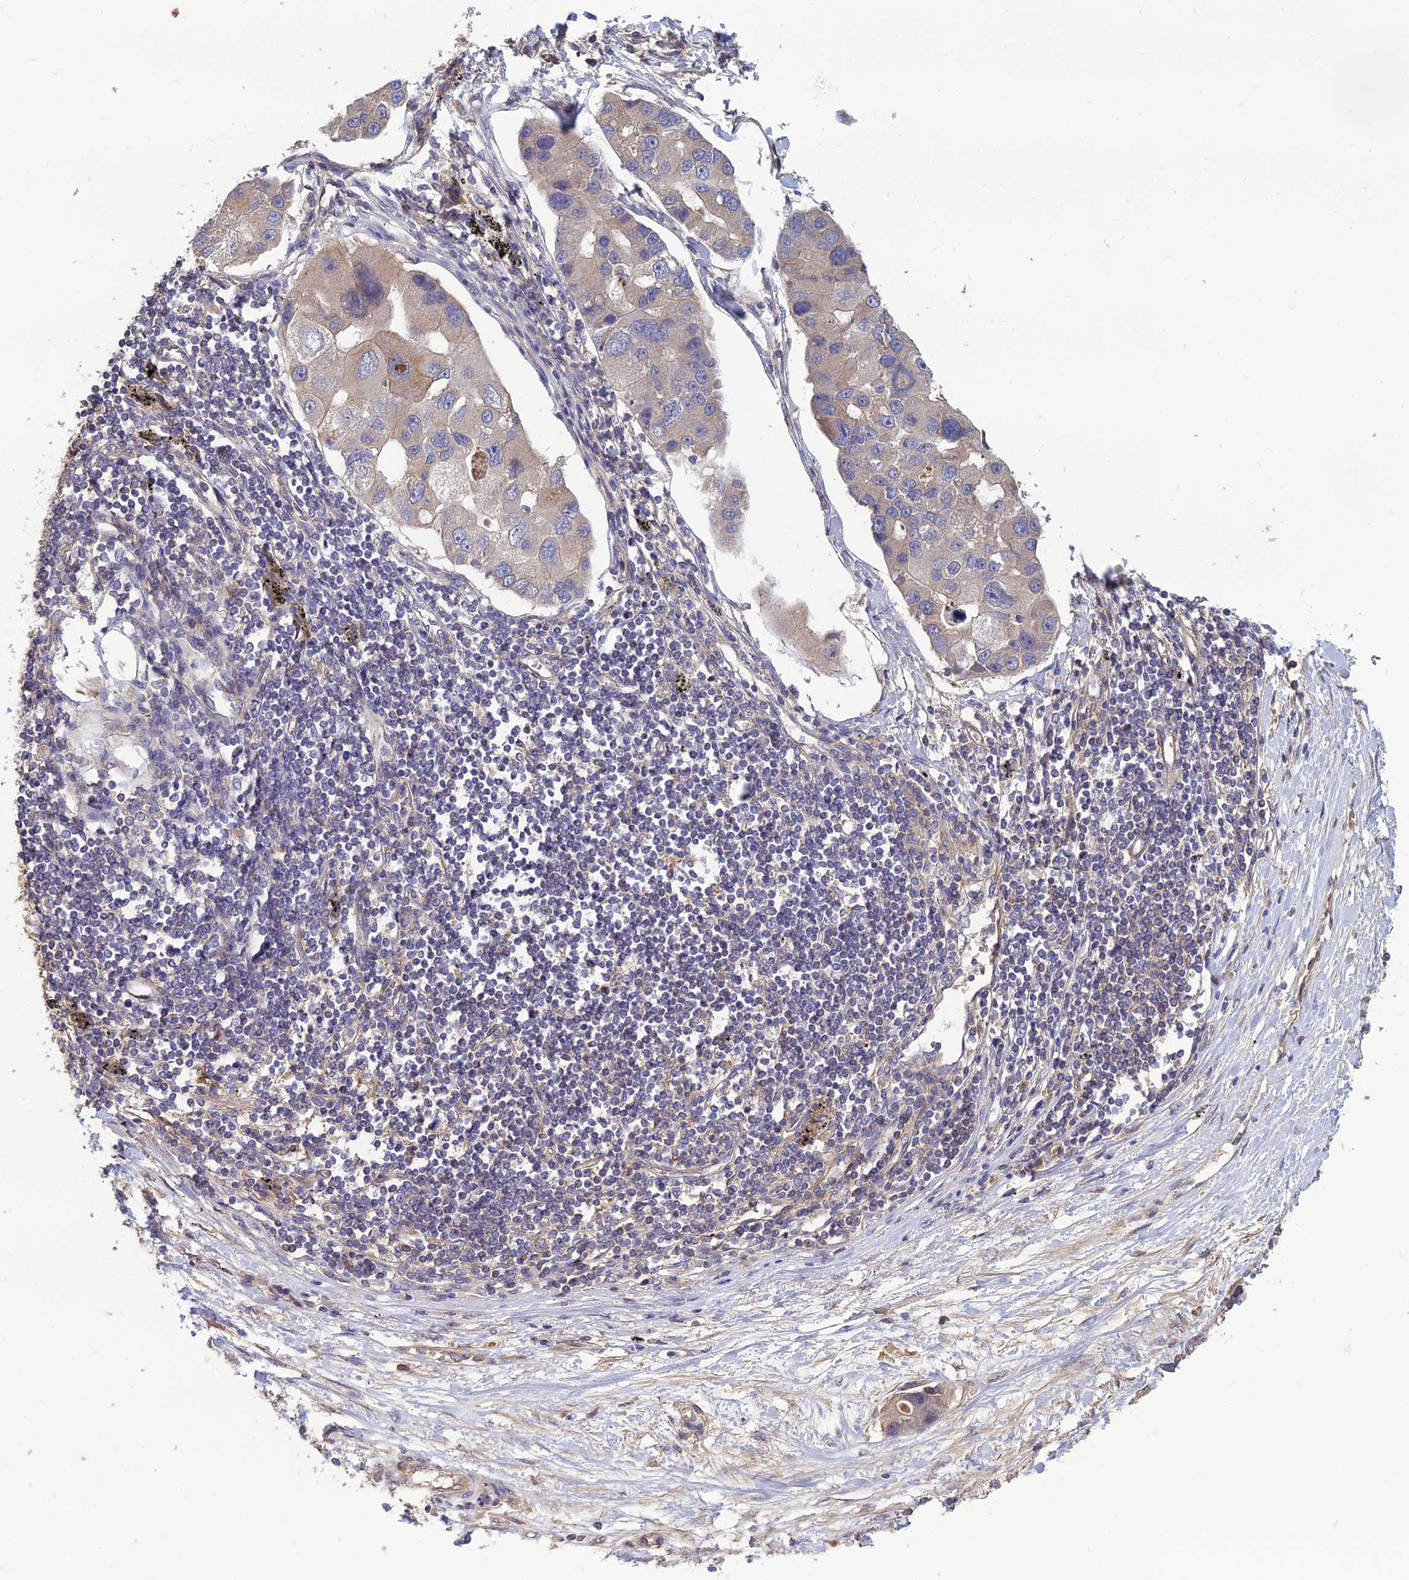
{"staining": {"intensity": "negative", "quantity": "none", "location": "none"}, "tissue": "lung cancer", "cell_type": "Tumor cells", "image_type": "cancer", "snomed": [{"axis": "morphology", "description": "Adenocarcinoma, NOS"}, {"axis": "topography", "description": "Lung"}], "caption": "Tumor cells are negative for protein expression in human lung adenocarcinoma.", "gene": "GALR2", "patient": {"sex": "female", "age": 54}}